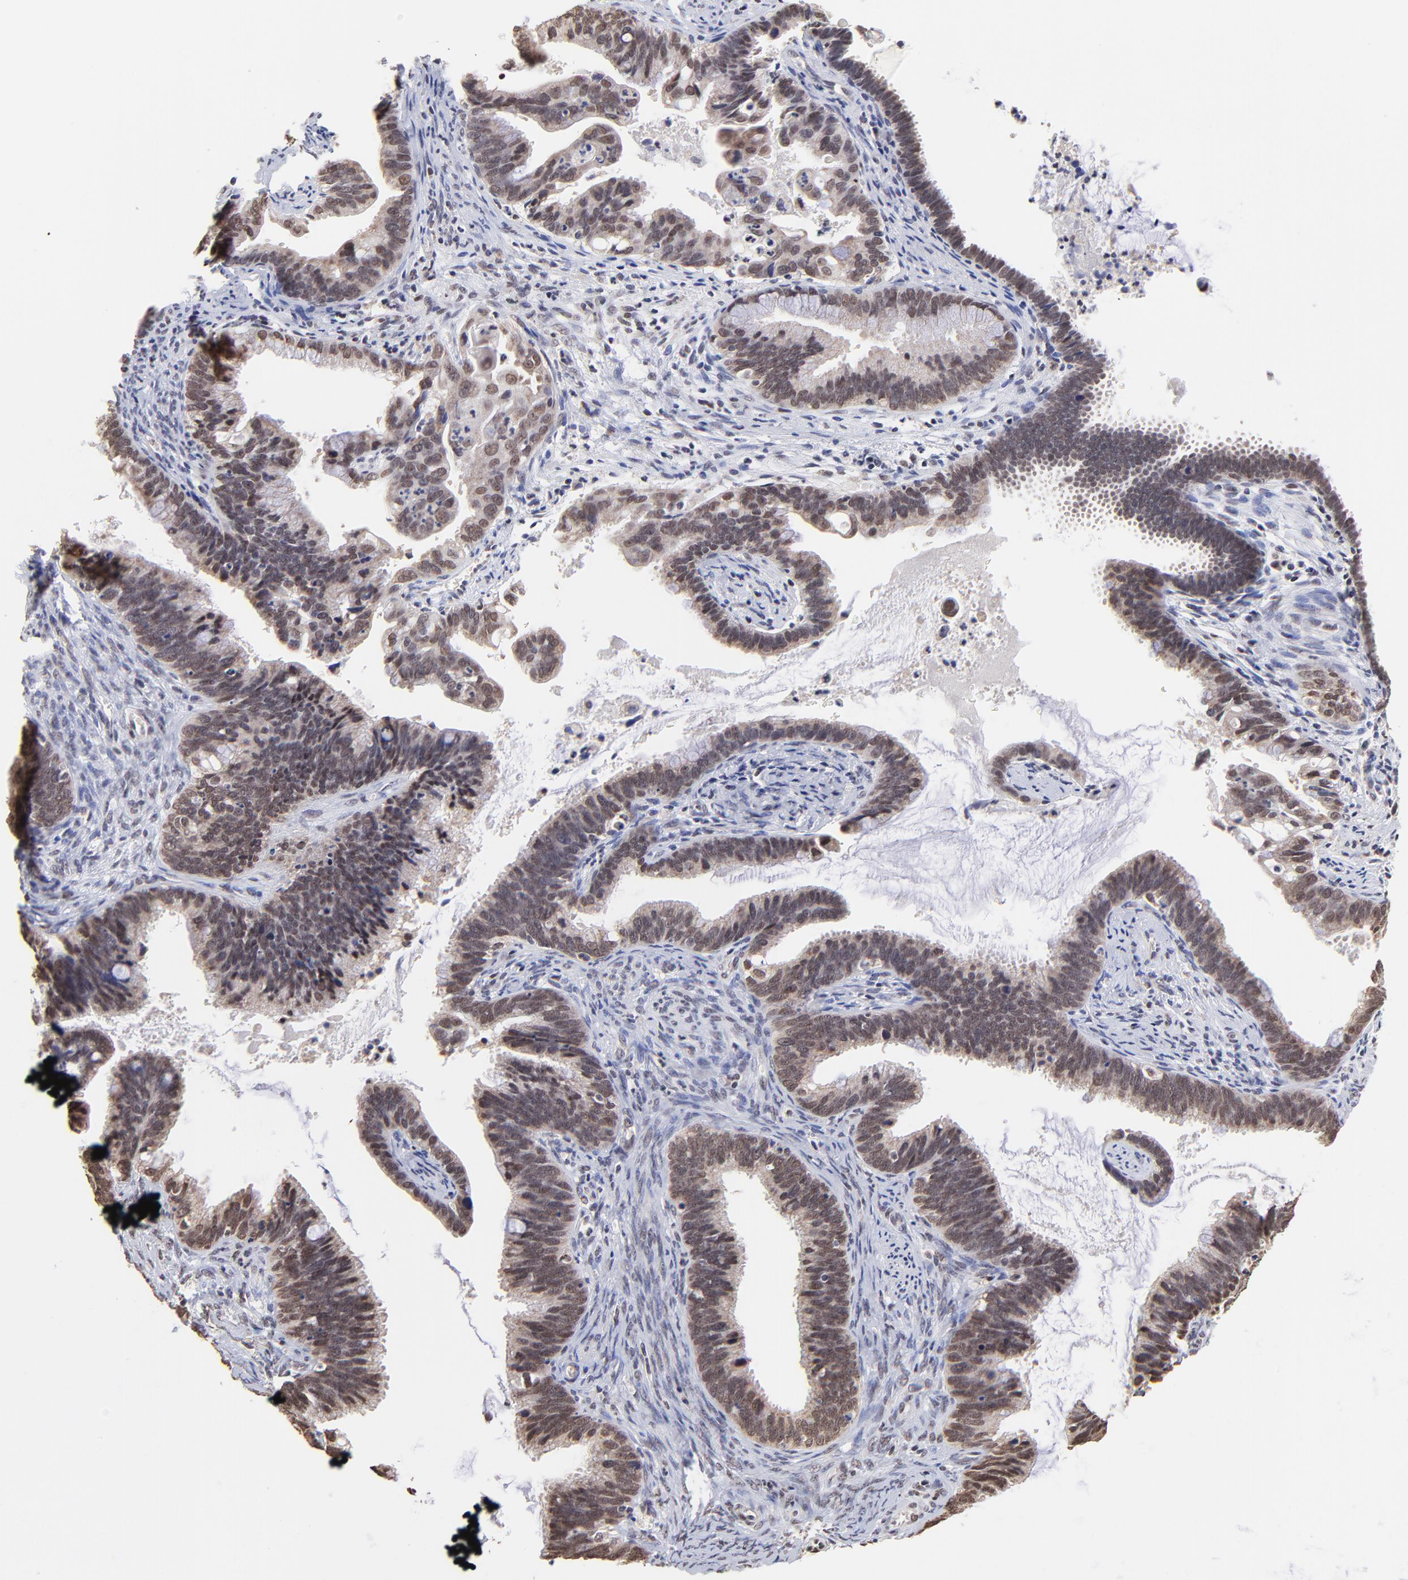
{"staining": {"intensity": "weak", "quantity": ">75%", "location": "cytoplasmic/membranous,nuclear"}, "tissue": "cervical cancer", "cell_type": "Tumor cells", "image_type": "cancer", "snomed": [{"axis": "morphology", "description": "Adenocarcinoma, NOS"}, {"axis": "topography", "description": "Cervix"}], "caption": "DAB (3,3'-diaminobenzidine) immunohistochemical staining of cervical adenocarcinoma exhibits weak cytoplasmic/membranous and nuclear protein positivity in about >75% of tumor cells.", "gene": "ZNF670", "patient": {"sex": "female", "age": 47}}